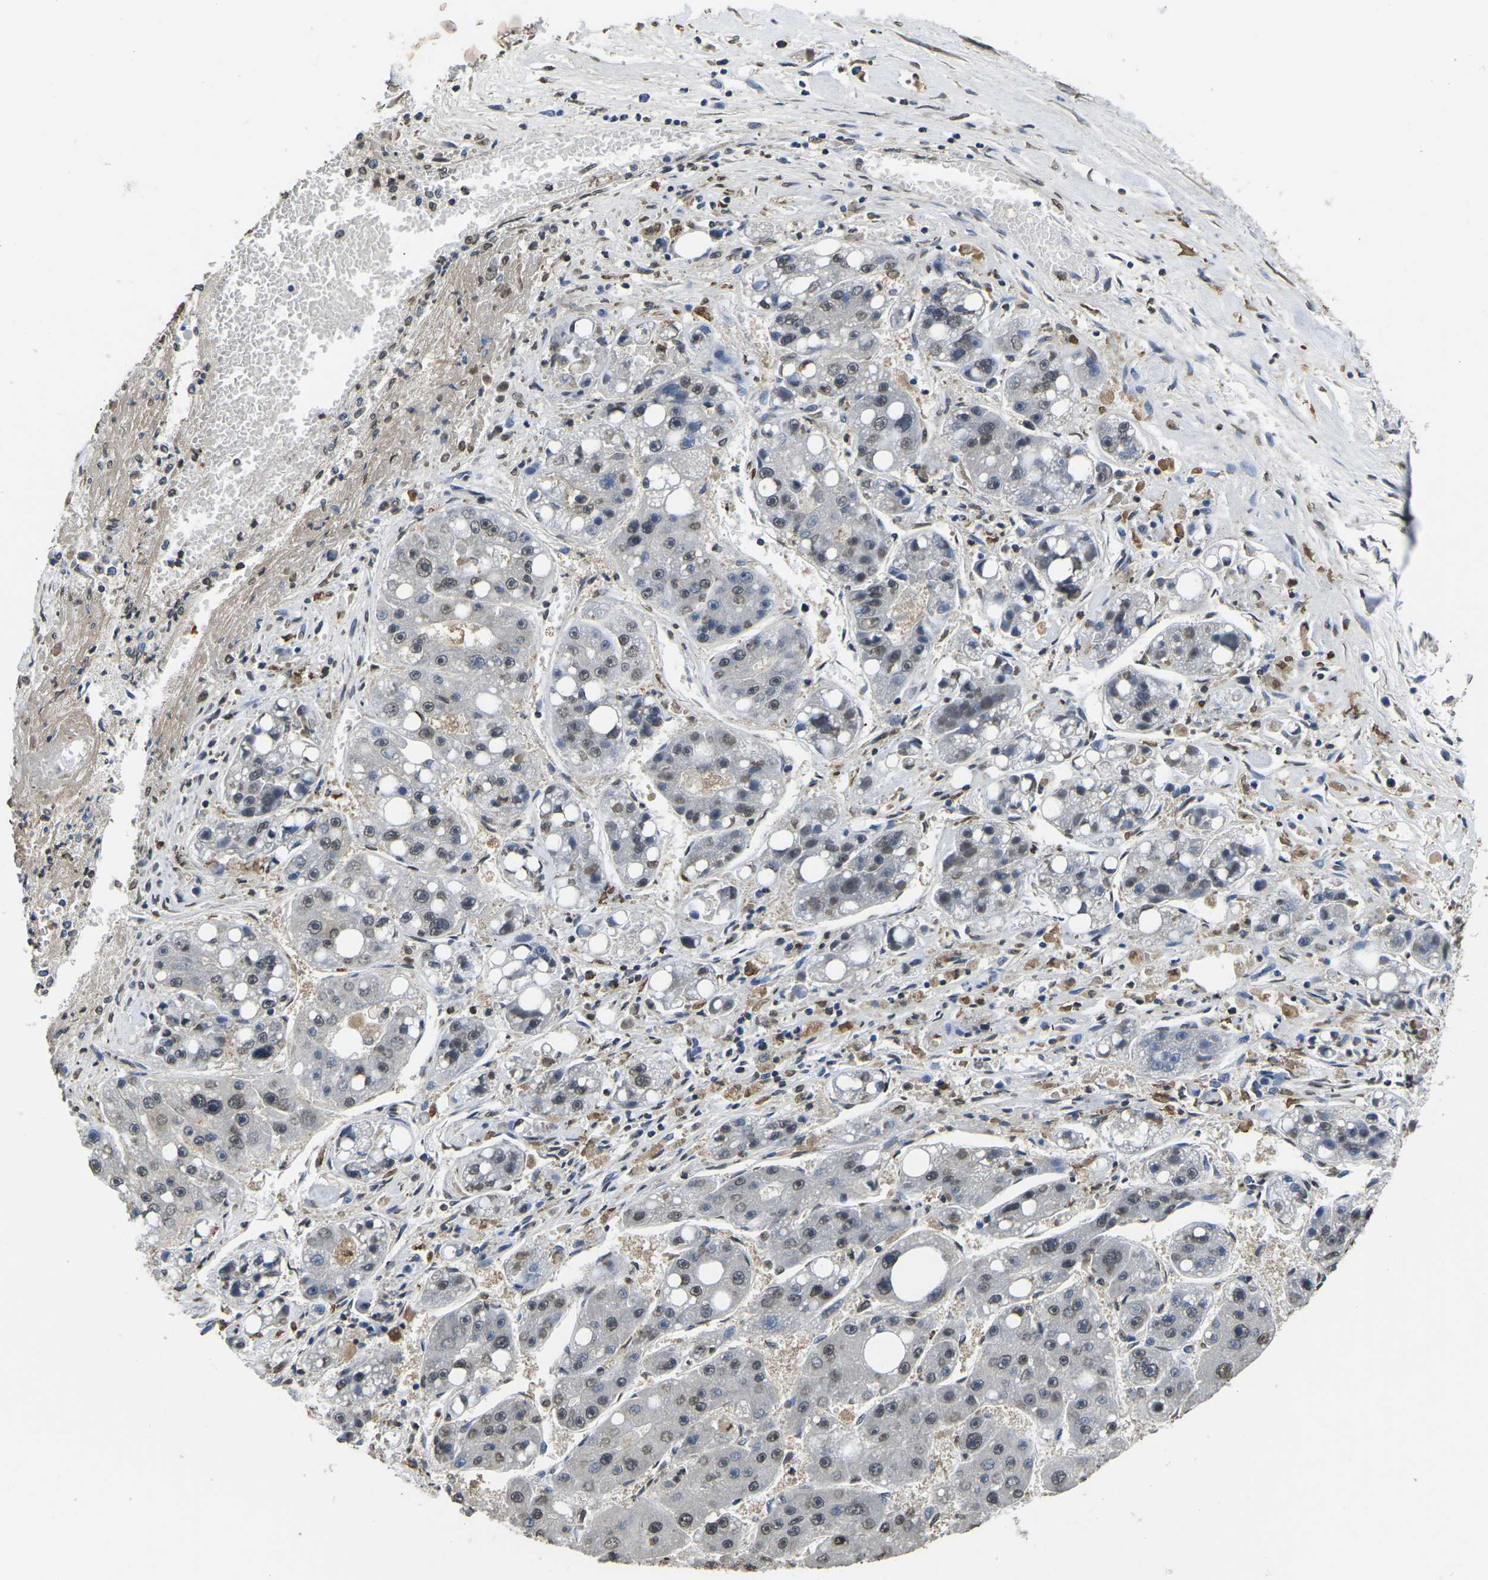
{"staining": {"intensity": "weak", "quantity": "25%-75%", "location": "nuclear"}, "tissue": "liver cancer", "cell_type": "Tumor cells", "image_type": "cancer", "snomed": [{"axis": "morphology", "description": "Carcinoma, Hepatocellular, NOS"}, {"axis": "topography", "description": "Liver"}], "caption": "DAB immunohistochemical staining of liver cancer (hepatocellular carcinoma) demonstrates weak nuclear protein expression in approximately 25%-75% of tumor cells. (brown staining indicates protein expression, while blue staining denotes nuclei).", "gene": "SCNN1B", "patient": {"sex": "female", "age": 61}}